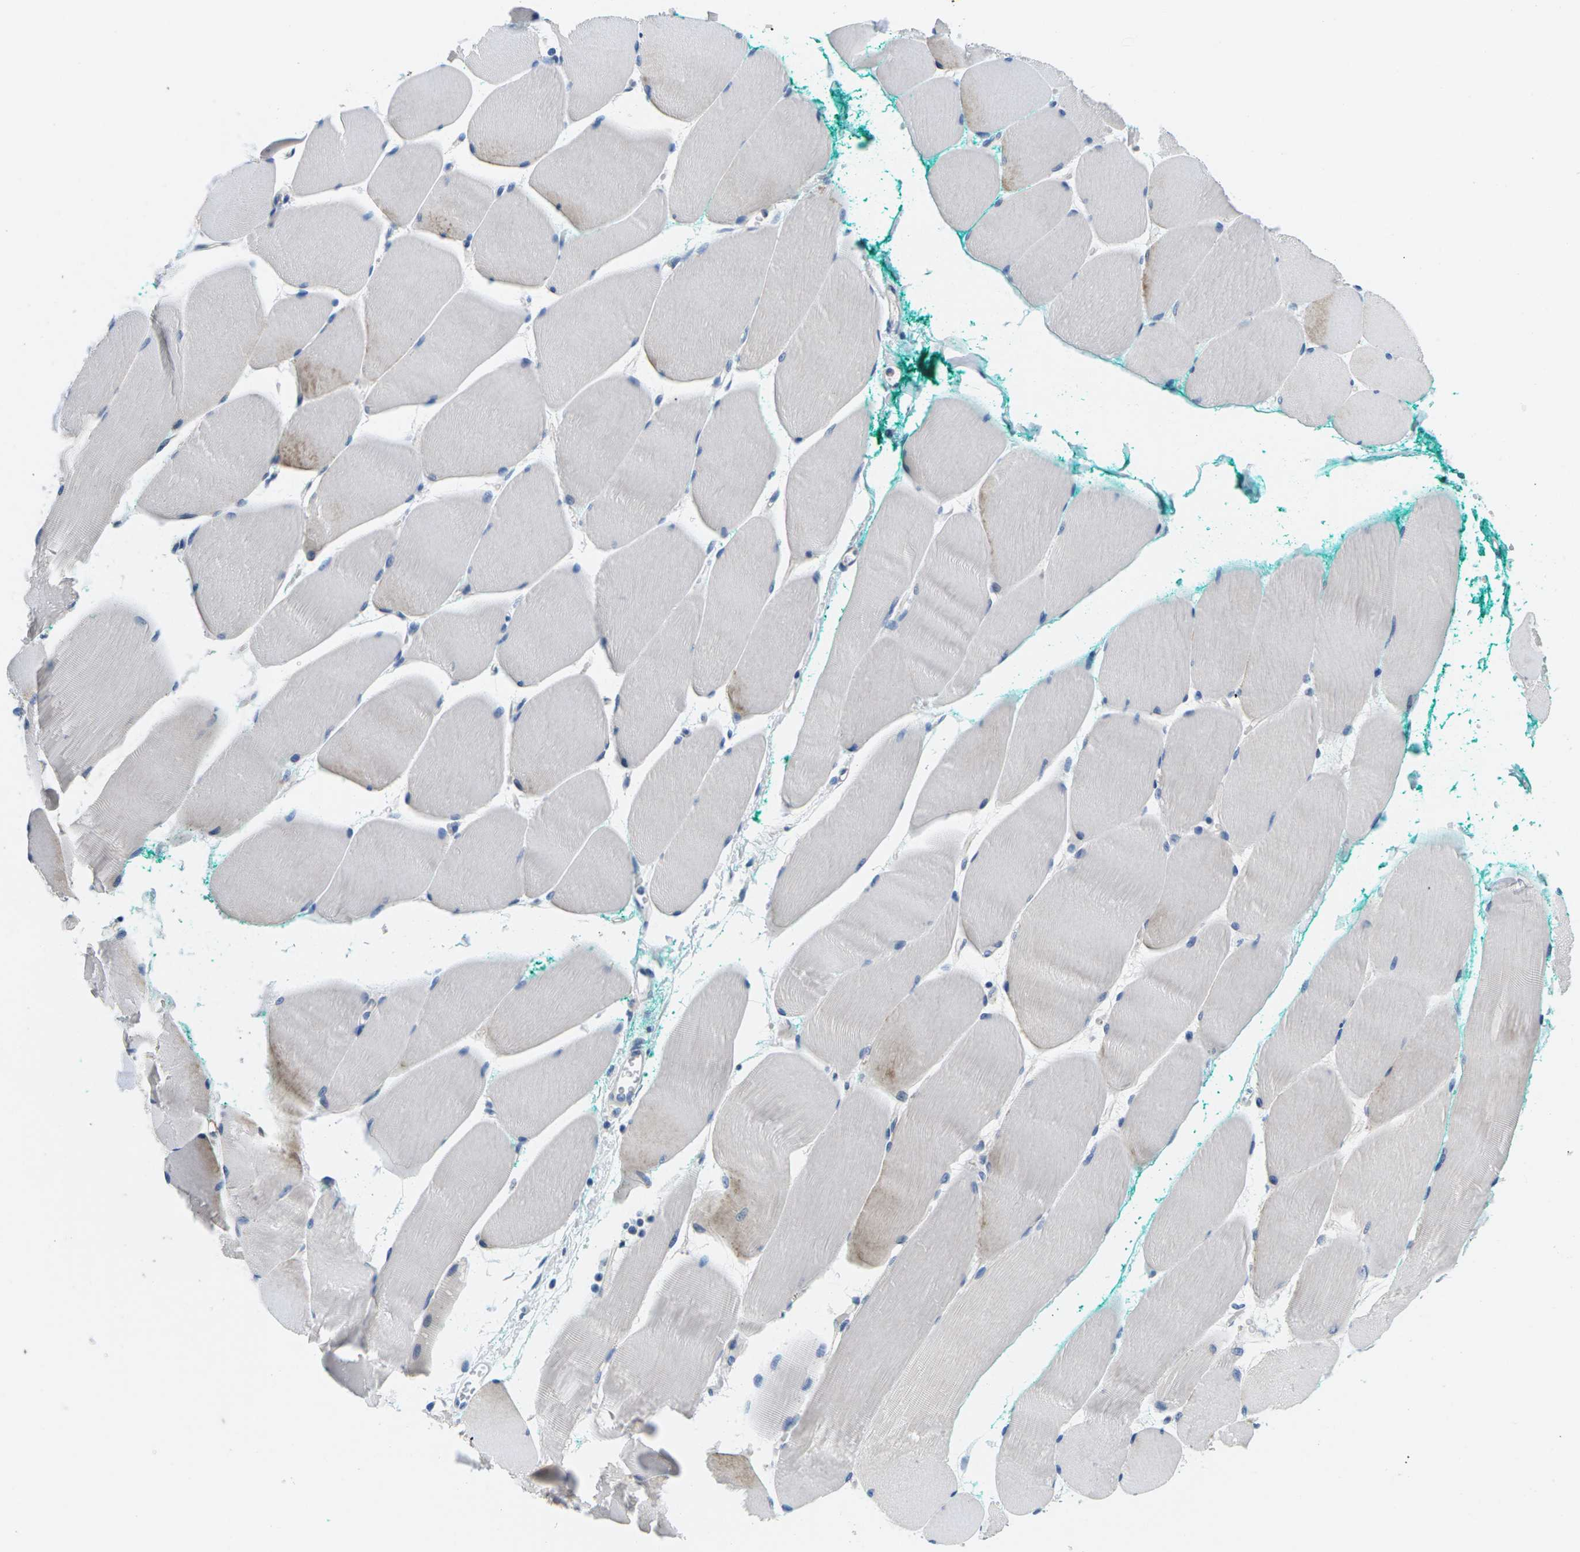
{"staining": {"intensity": "negative", "quantity": "none", "location": "none"}, "tissue": "skeletal muscle", "cell_type": "Myocytes", "image_type": "normal", "snomed": [{"axis": "morphology", "description": "Normal tissue, NOS"}, {"axis": "morphology", "description": "Squamous cell carcinoma, NOS"}, {"axis": "topography", "description": "Skeletal muscle"}], "caption": "IHC micrograph of unremarkable skeletal muscle: human skeletal muscle stained with DAB (3,3'-diaminobenzidine) reveals no significant protein positivity in myocytes.", "gene": "TSPAN2", "patient": {"sex": "male", "age": 51}}